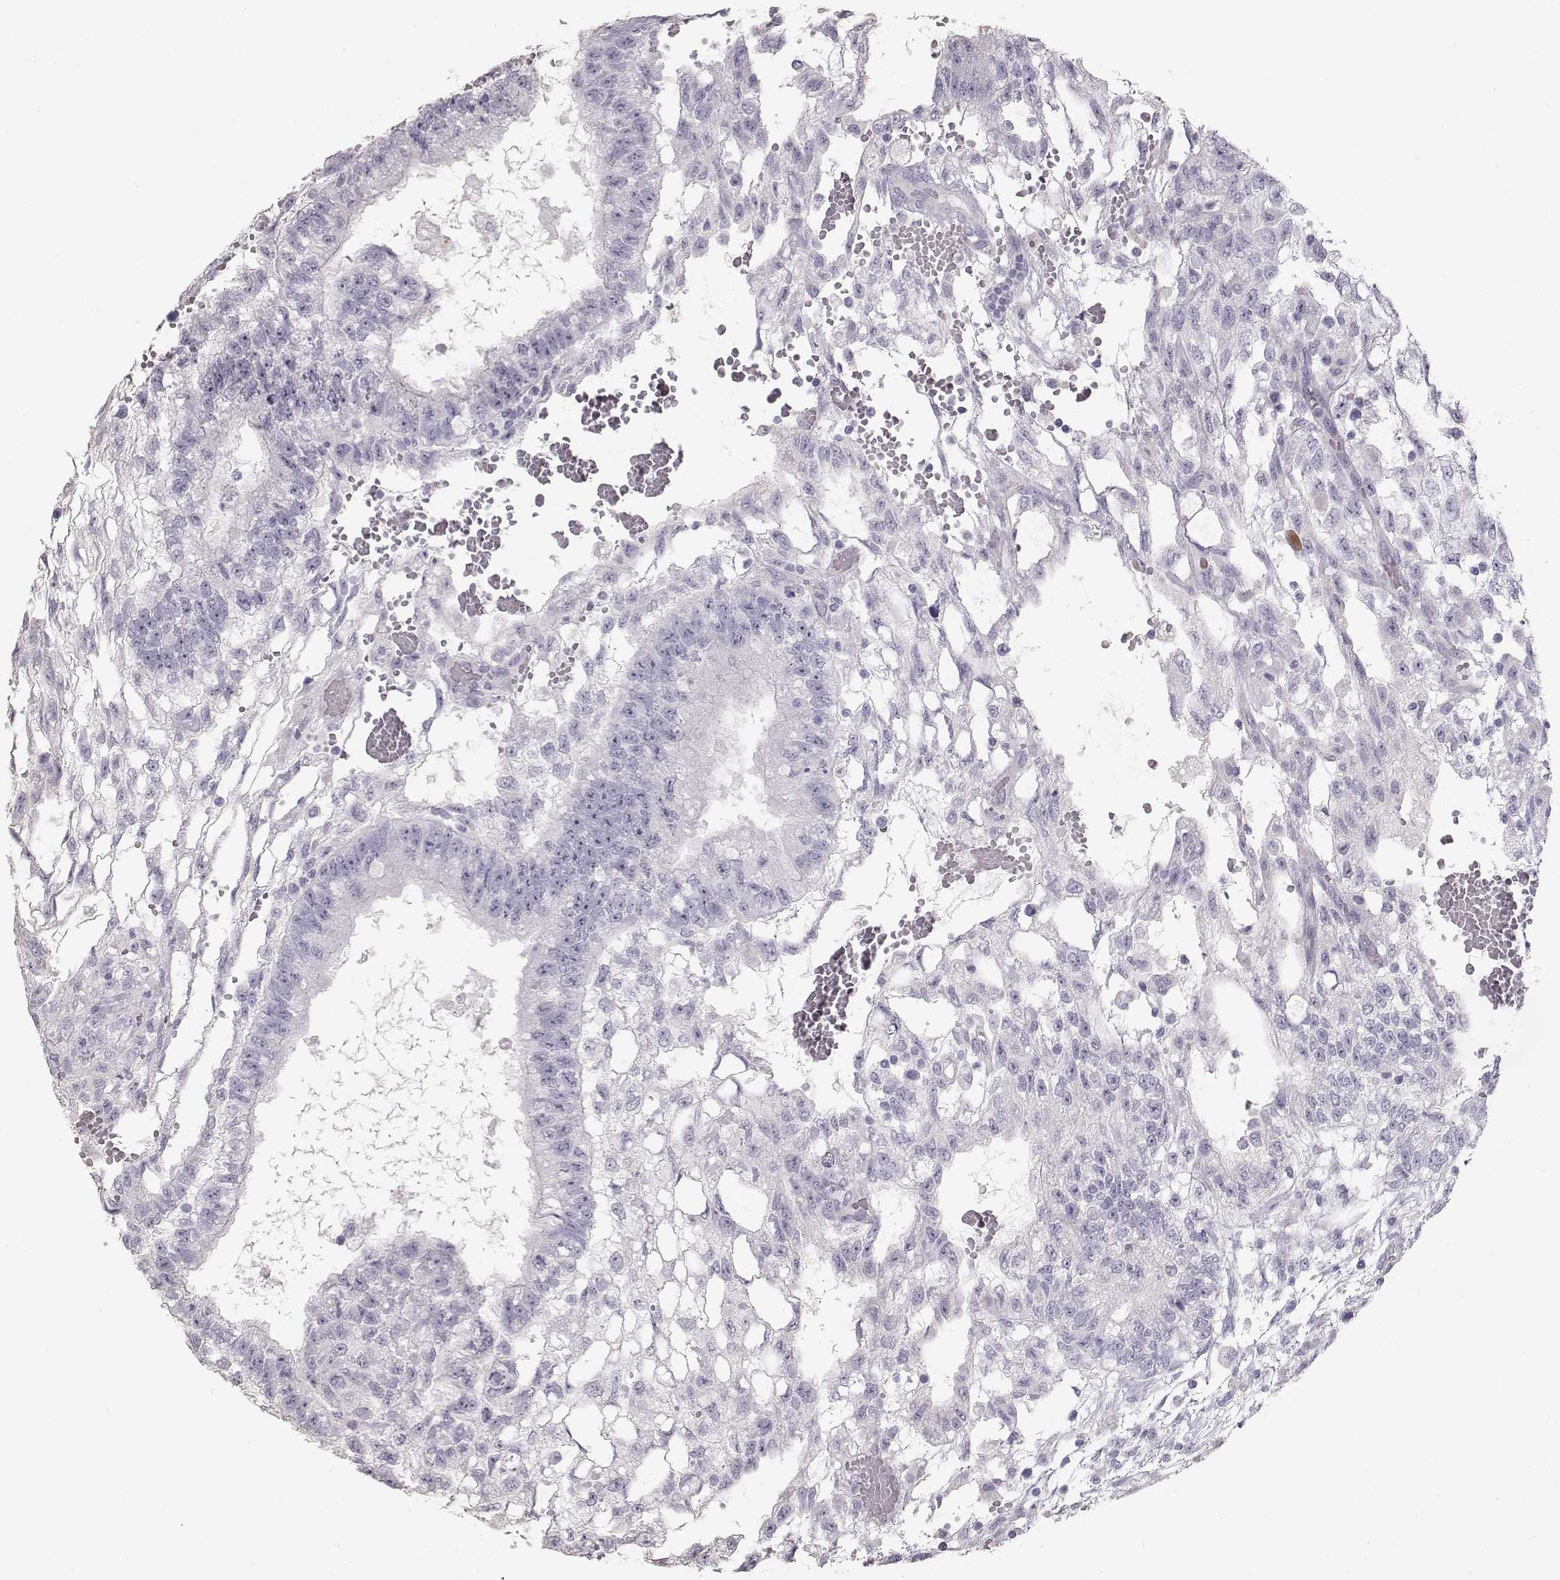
{"staining": {"intensity": "negative", "quantity": "none", "location": "none"}, "tissue": "testis cancer", "cell_type": "Tumor cells", "image_type": "cancer", "snomed": [{"axis": "morphology", "description": "Carcinoma, Embryonal, NOS"}, {"axis": "topography", "description": "Testis"}], "caption": "This is a histopathology image of IHC staining of testis cancer (embryonal carcinoma), which shows no staining in tumor cells. (IHC, brightfield microscopy, high magnification).", "gene": "SLC18A1", "patient": {"sex": "male", "age": 32}}